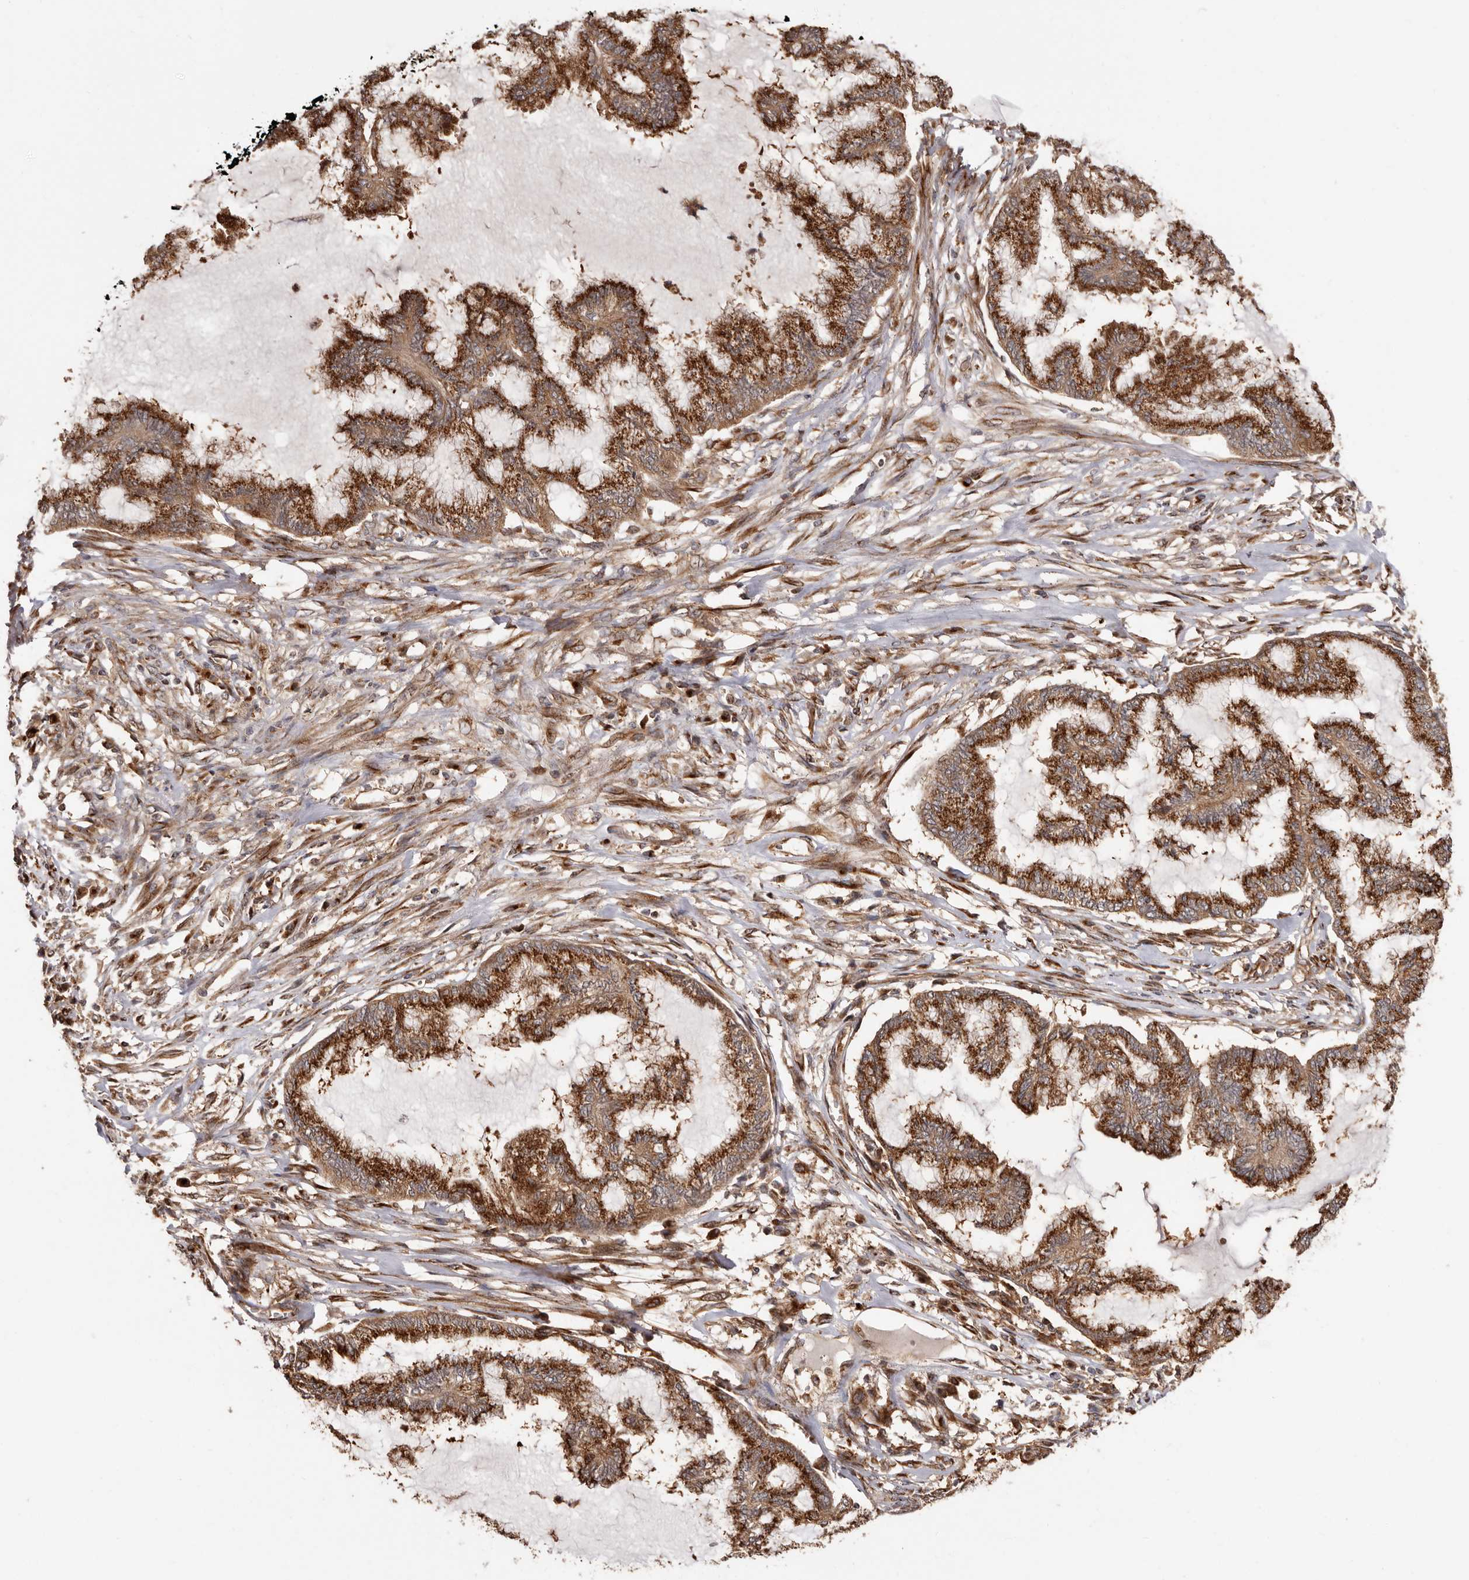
{"staining": {"intensity": "strong", "quantity": ">75%", "location": "cytoplasmic/membranous"}, "tissue": "endometrial cancer", "cell_type": "Tumor cells", "image_type": "cancer", "snomed": [{"axis": "morphology", "description": "Adenocarcinoma, NOS"}, {"axis": "topography", "description": "Endometrium"}], "caption": "This is an image of IHC staining of endometrial cancer, which shows strong positivity in the cytoplasmic/membranous of tumor cells.", "gene": "GPR27", "patient": {"sex": "female", "age": 86}}